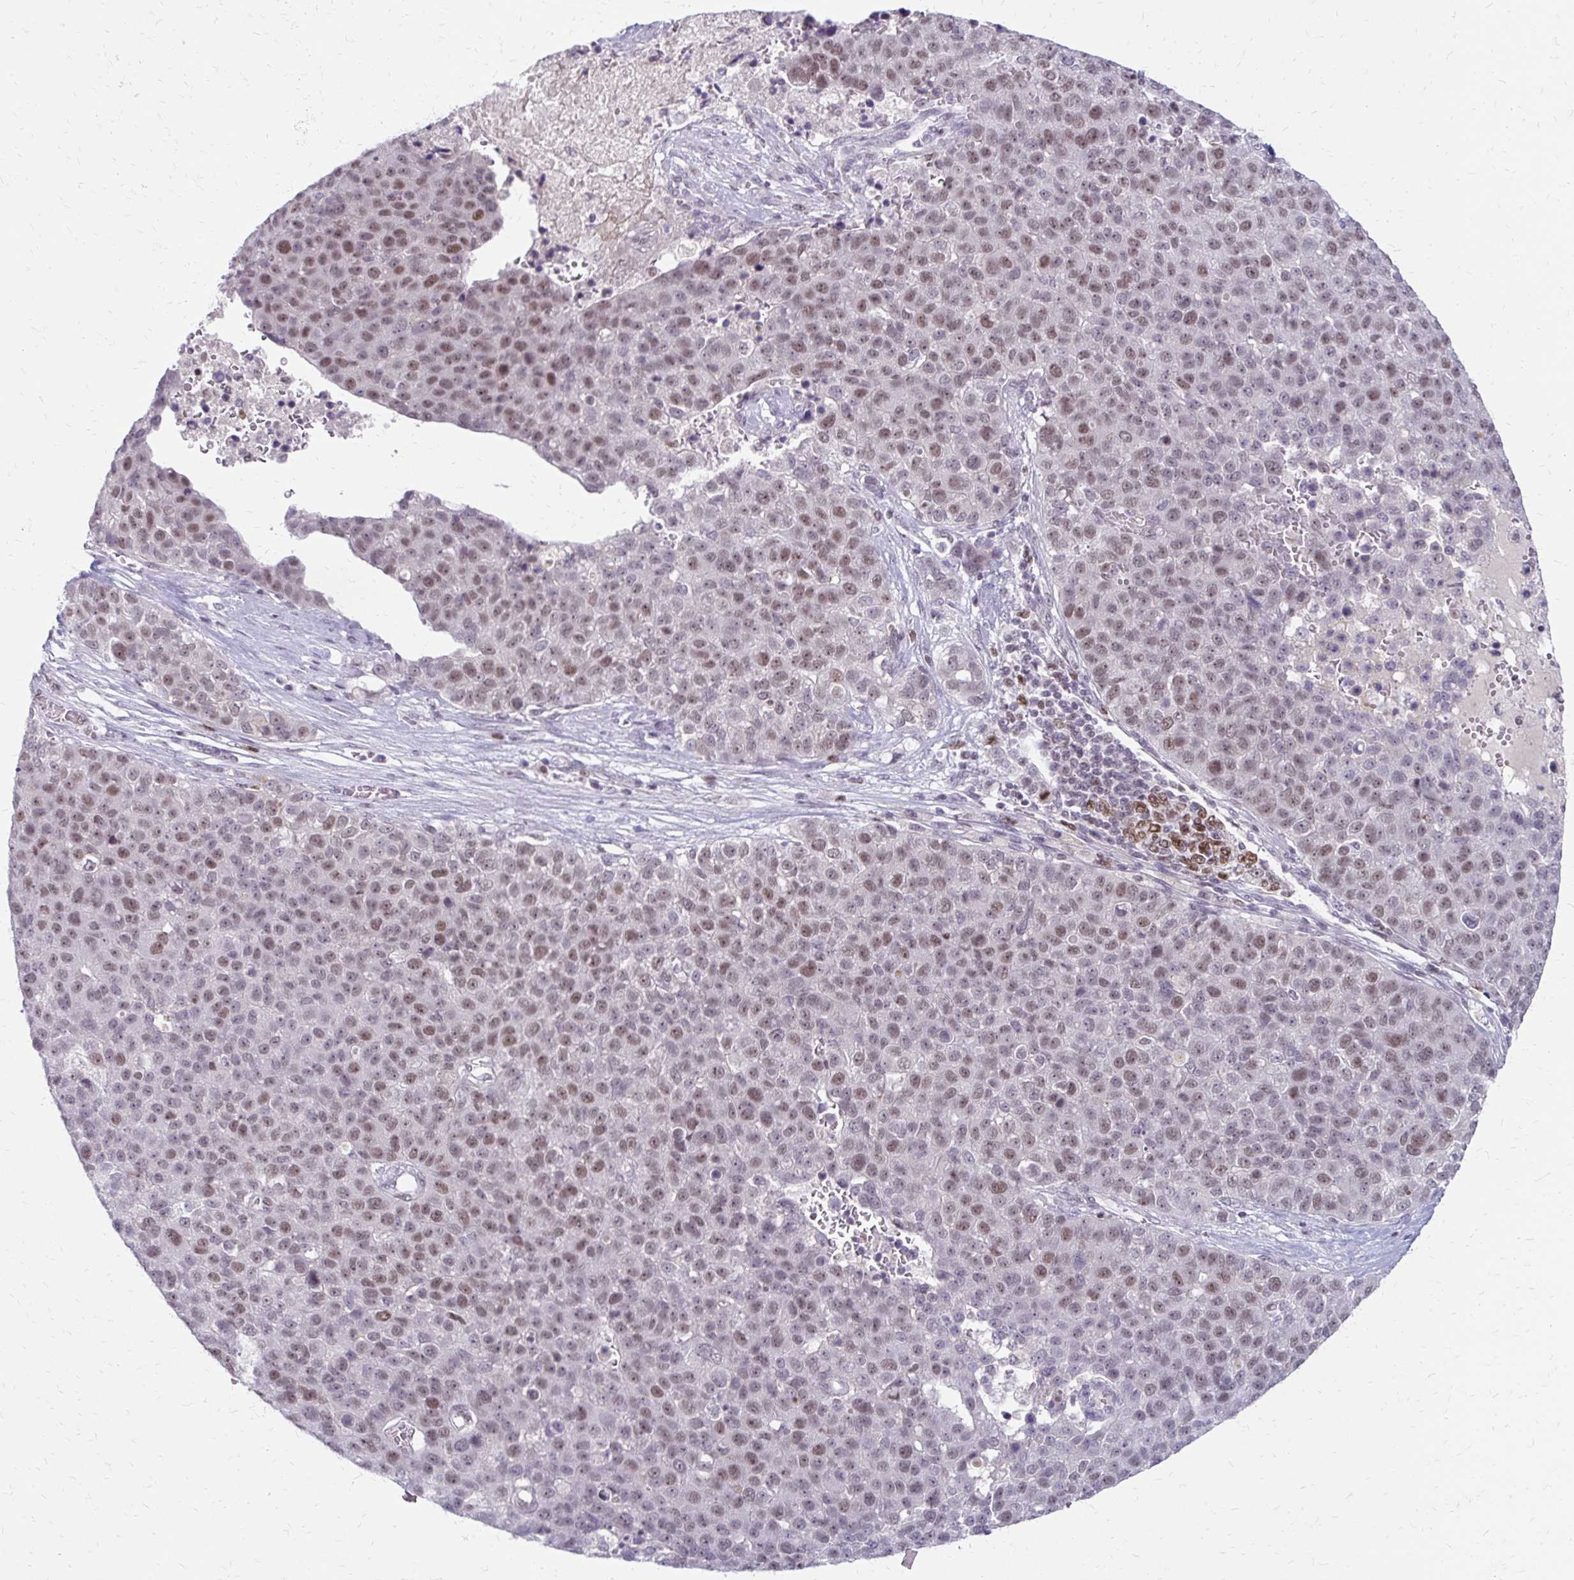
{"staining": {"intensity": "weak", "quantity": ">75%", "location": "nuclear"}, "tissue": "pancreatic cancer", "cell_type": "Tumor cells", "image_type": "cancer", "snomed": [{"axis": "morphology", "description": "Adenocarcinoma, NOS"}, {"axis": "topography", "description": "Pancreas"}], "caption": "Adenocarcinoma (pancreatic) tissue exhibits weak nuclear expression in about >75% of tumor cells", "gene": "EED", "patient": {"sex": "female", "age": 61}}